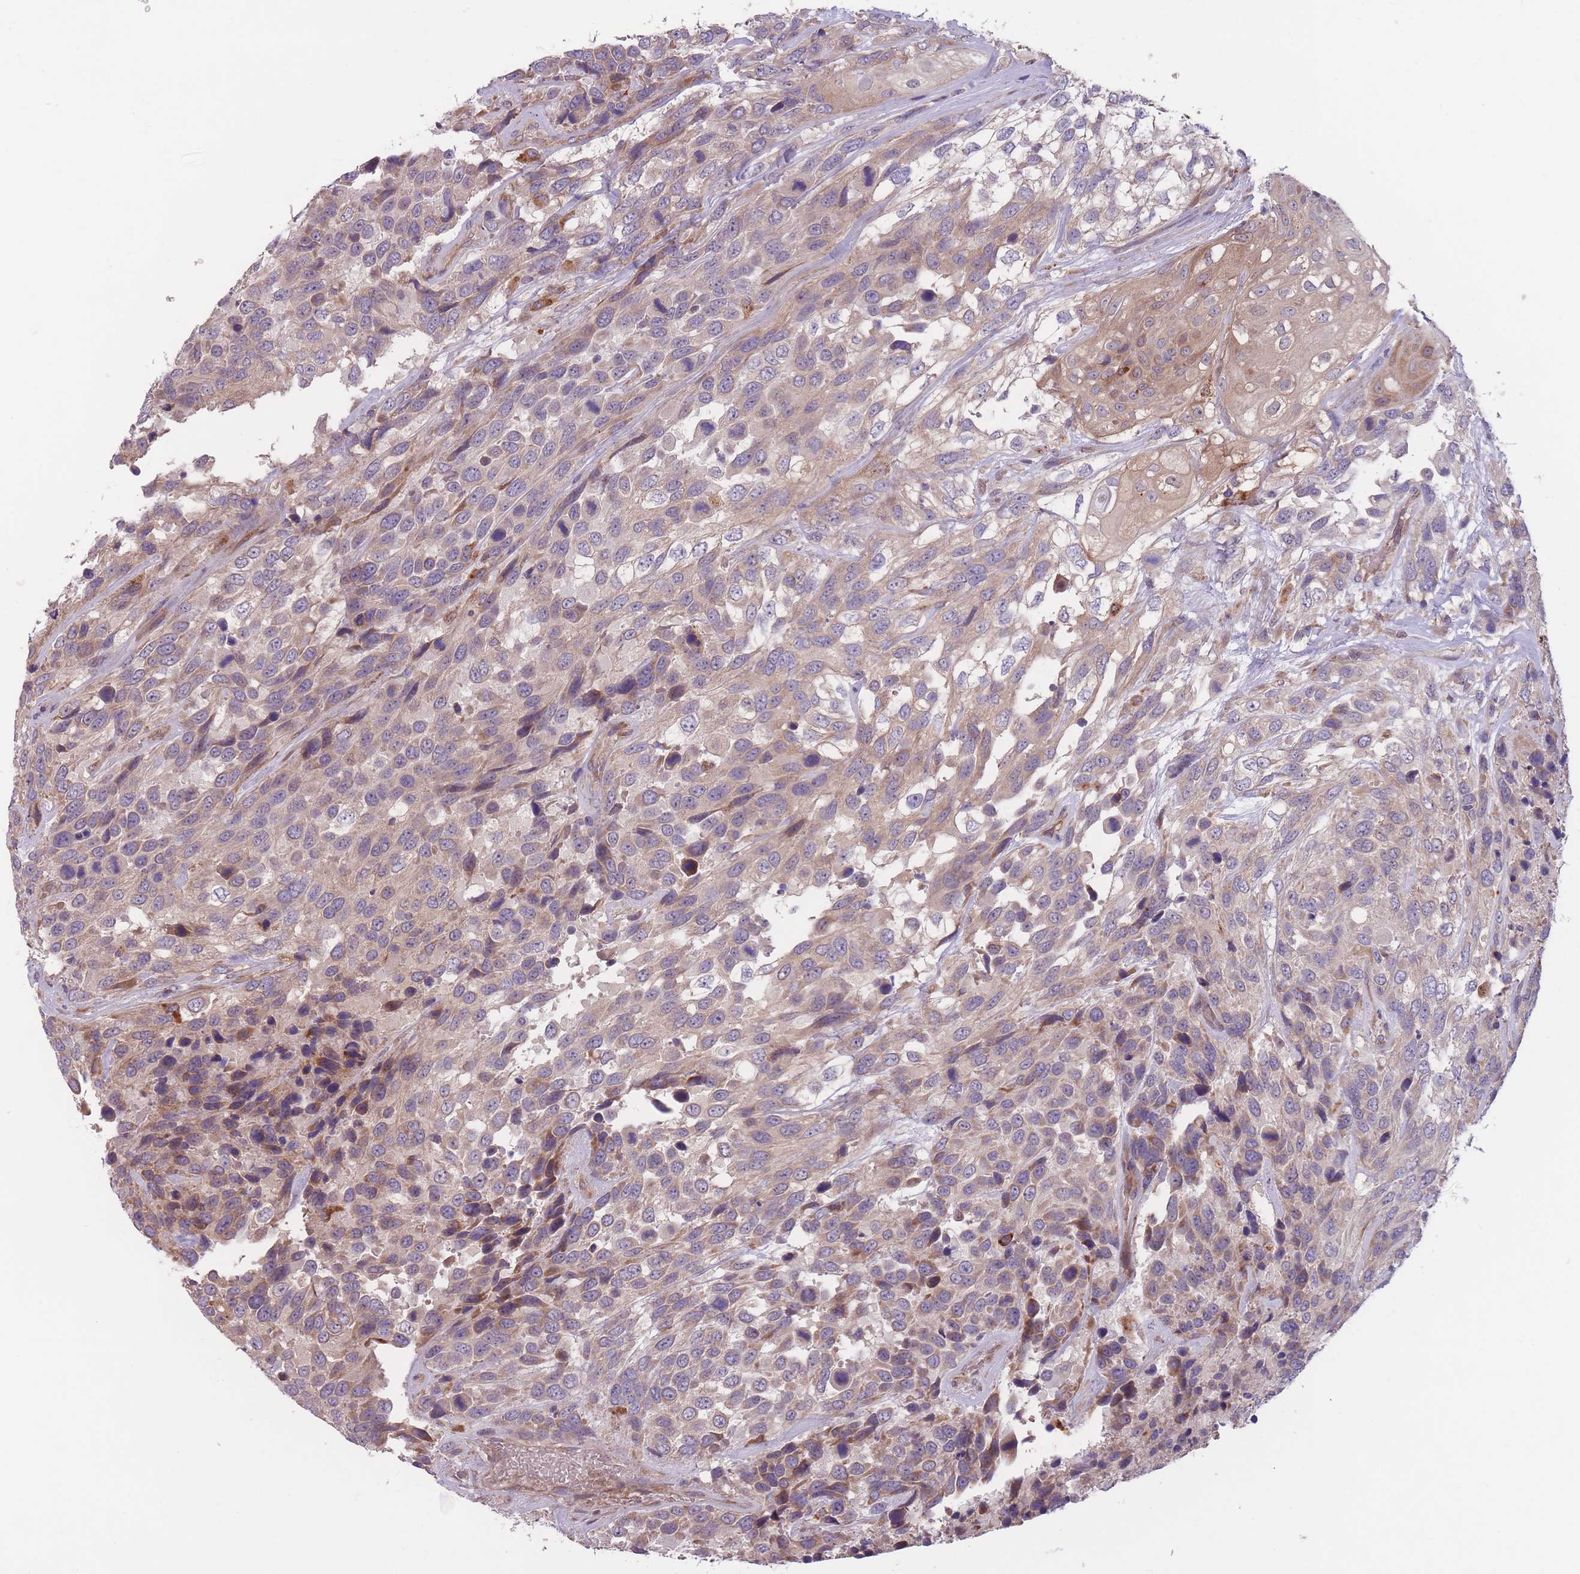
{"staining": {"intensity": "moderate", "quantity": "25%-75%", "location": "cytoplasmic/membranous"}, "tissue": "urothelial cancer", "cell_type": "Tumor cells", "image_type": "cancer", "snomed": [{"axis": "morphology", "description": "Urothelial carcinoma, High grade"}, {"axis": "topography", "description": "Urinary bladder"}], "caption": "Tumor cells exhibit medium levels of moderate cytoplasmic/membranous expression in approximately 25%-75% of cells in human urothelial cancer.", "gene": "ITPKC", "patient": {"sex": "female", "age": 70}}